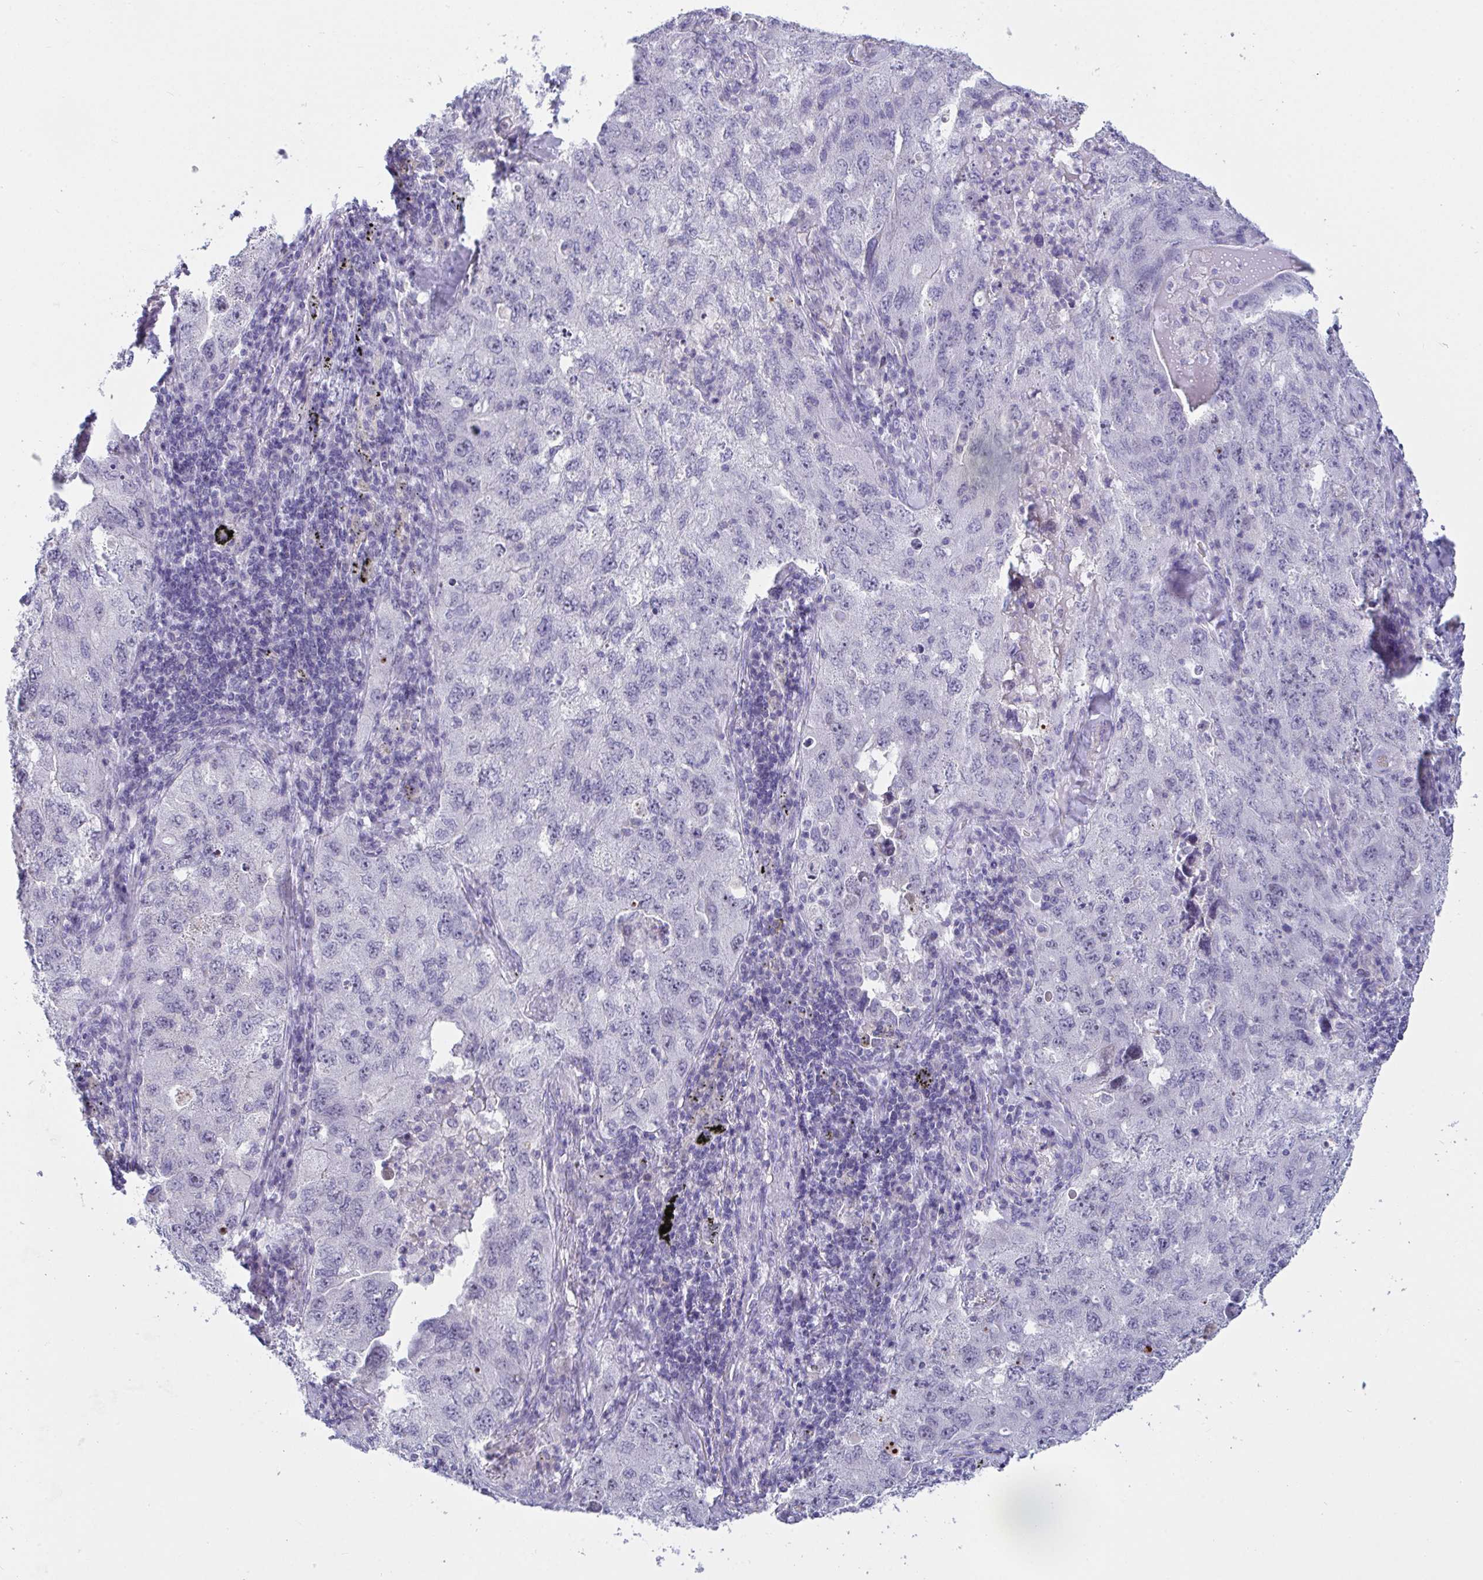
{"staining": {"intensity": "negative", "quantity": "none", "location": "none"}, "tissue": "lung cancer", "cell_type": "Tumor cells", "image_type": "cancer", "snomed": [{"axis": "morphology", "description": "Adenocarcinoma, NOS"}, {"axis": "topography", "description": "Lung"}], "caption": "IHC histopathology image of human lung cancer (adenocarcinoma) stained for a protein (brown), which exhibits no positivity in tumor cells. (DAB immunohistochemistry (IHC), high magnification).", "gene": "MYC", "patient": {"sex": "female", "age": 57}}